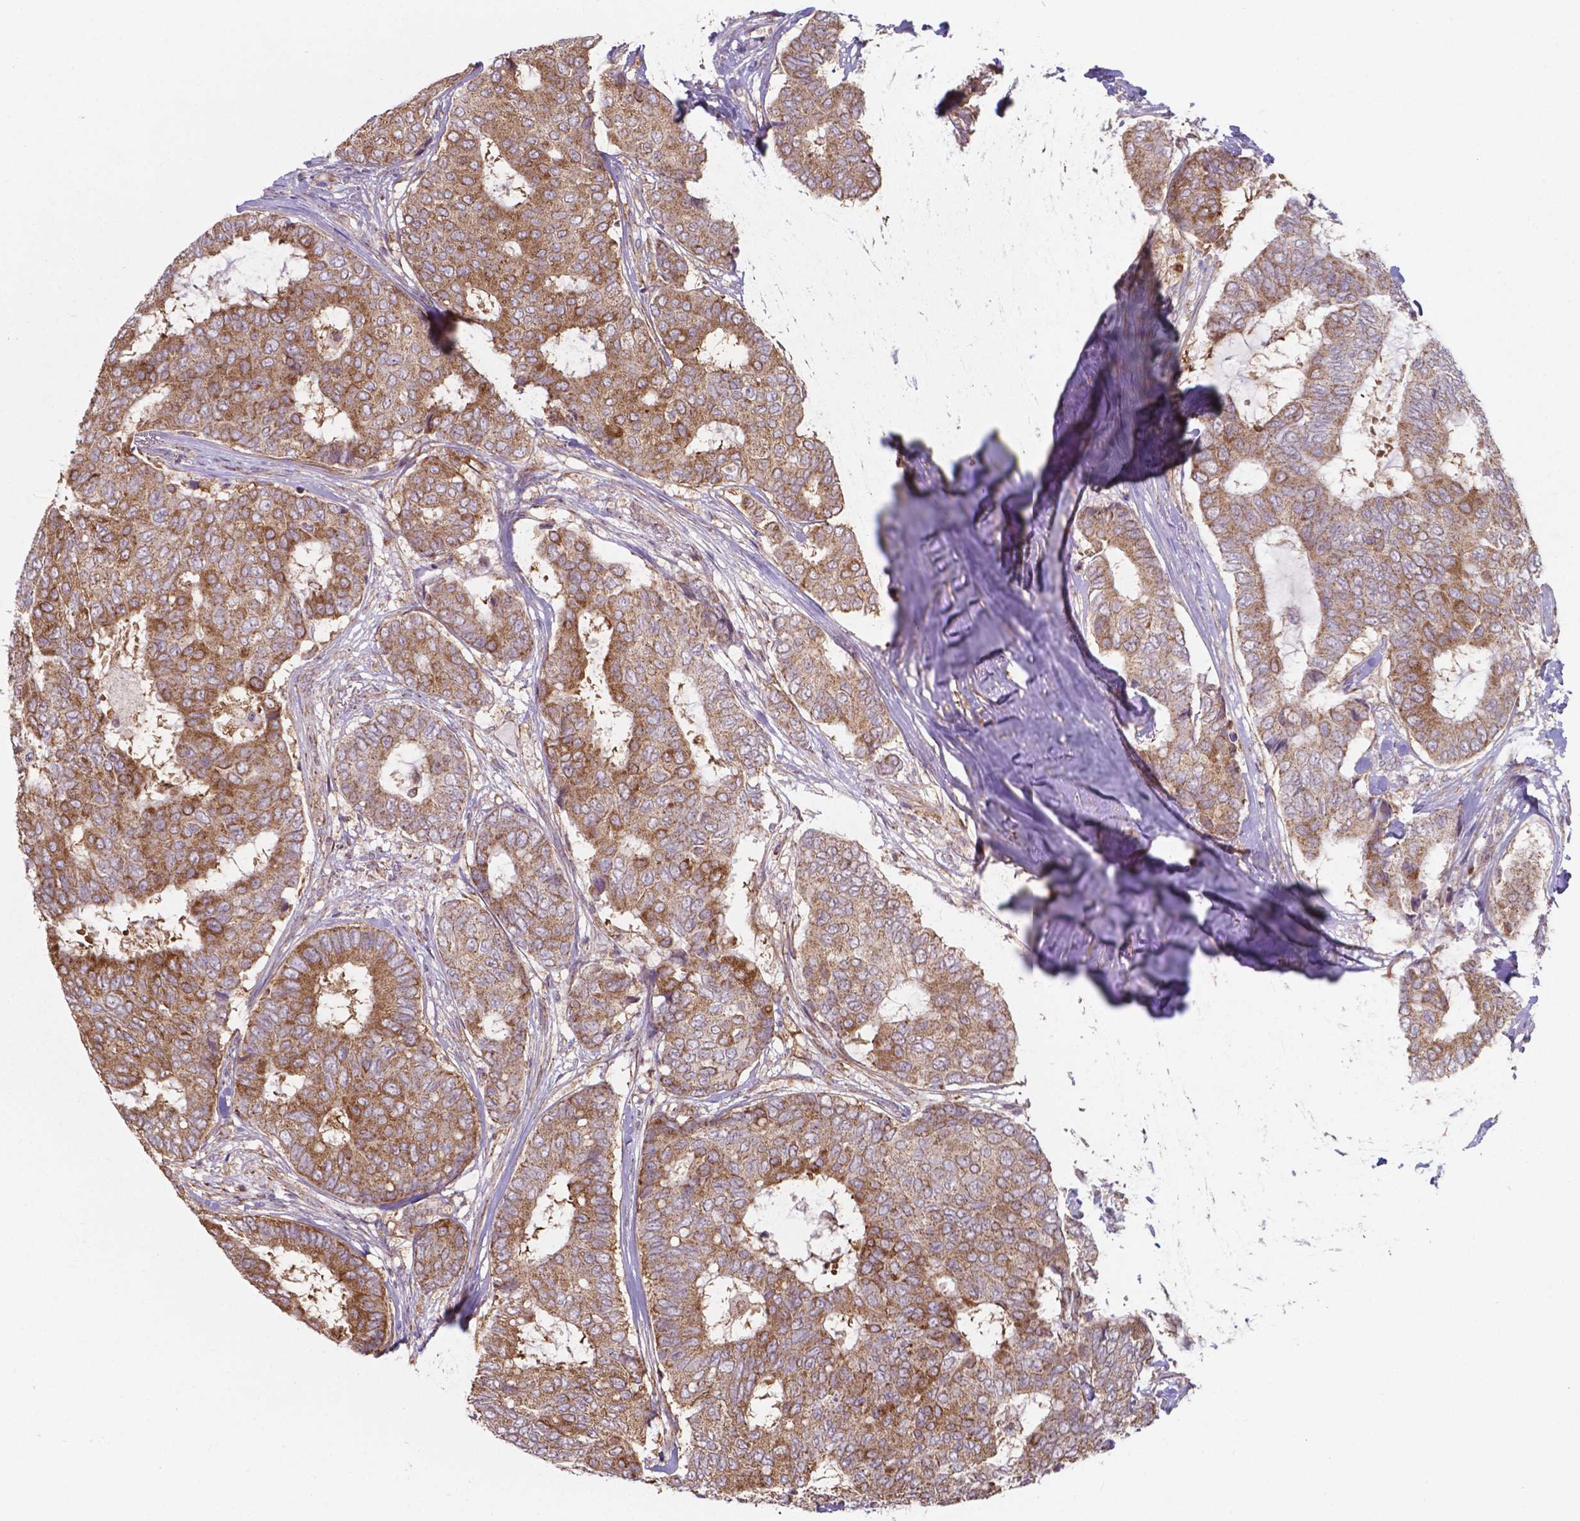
{"staining": {"intensity": "moderate", "quantity": ">75%", "location": "cytoplasmic/membranous"}, "tissue": "breast cancer", "cell_type": "Tumor cells", "image_type": "cancer", "snomed": [{"axis": "morphology", "description": "Duct carcinoma"}, {"axis": "topography", "description": "Breast"}], "caption": "Protein expression by IHC demonstrates moderate cytoplasmic/membranous positivity in approximately >75% of tumor cells in breast cancer.", "gene": "FAM114A1", "patient": {"sex": "female", "age": 75}}